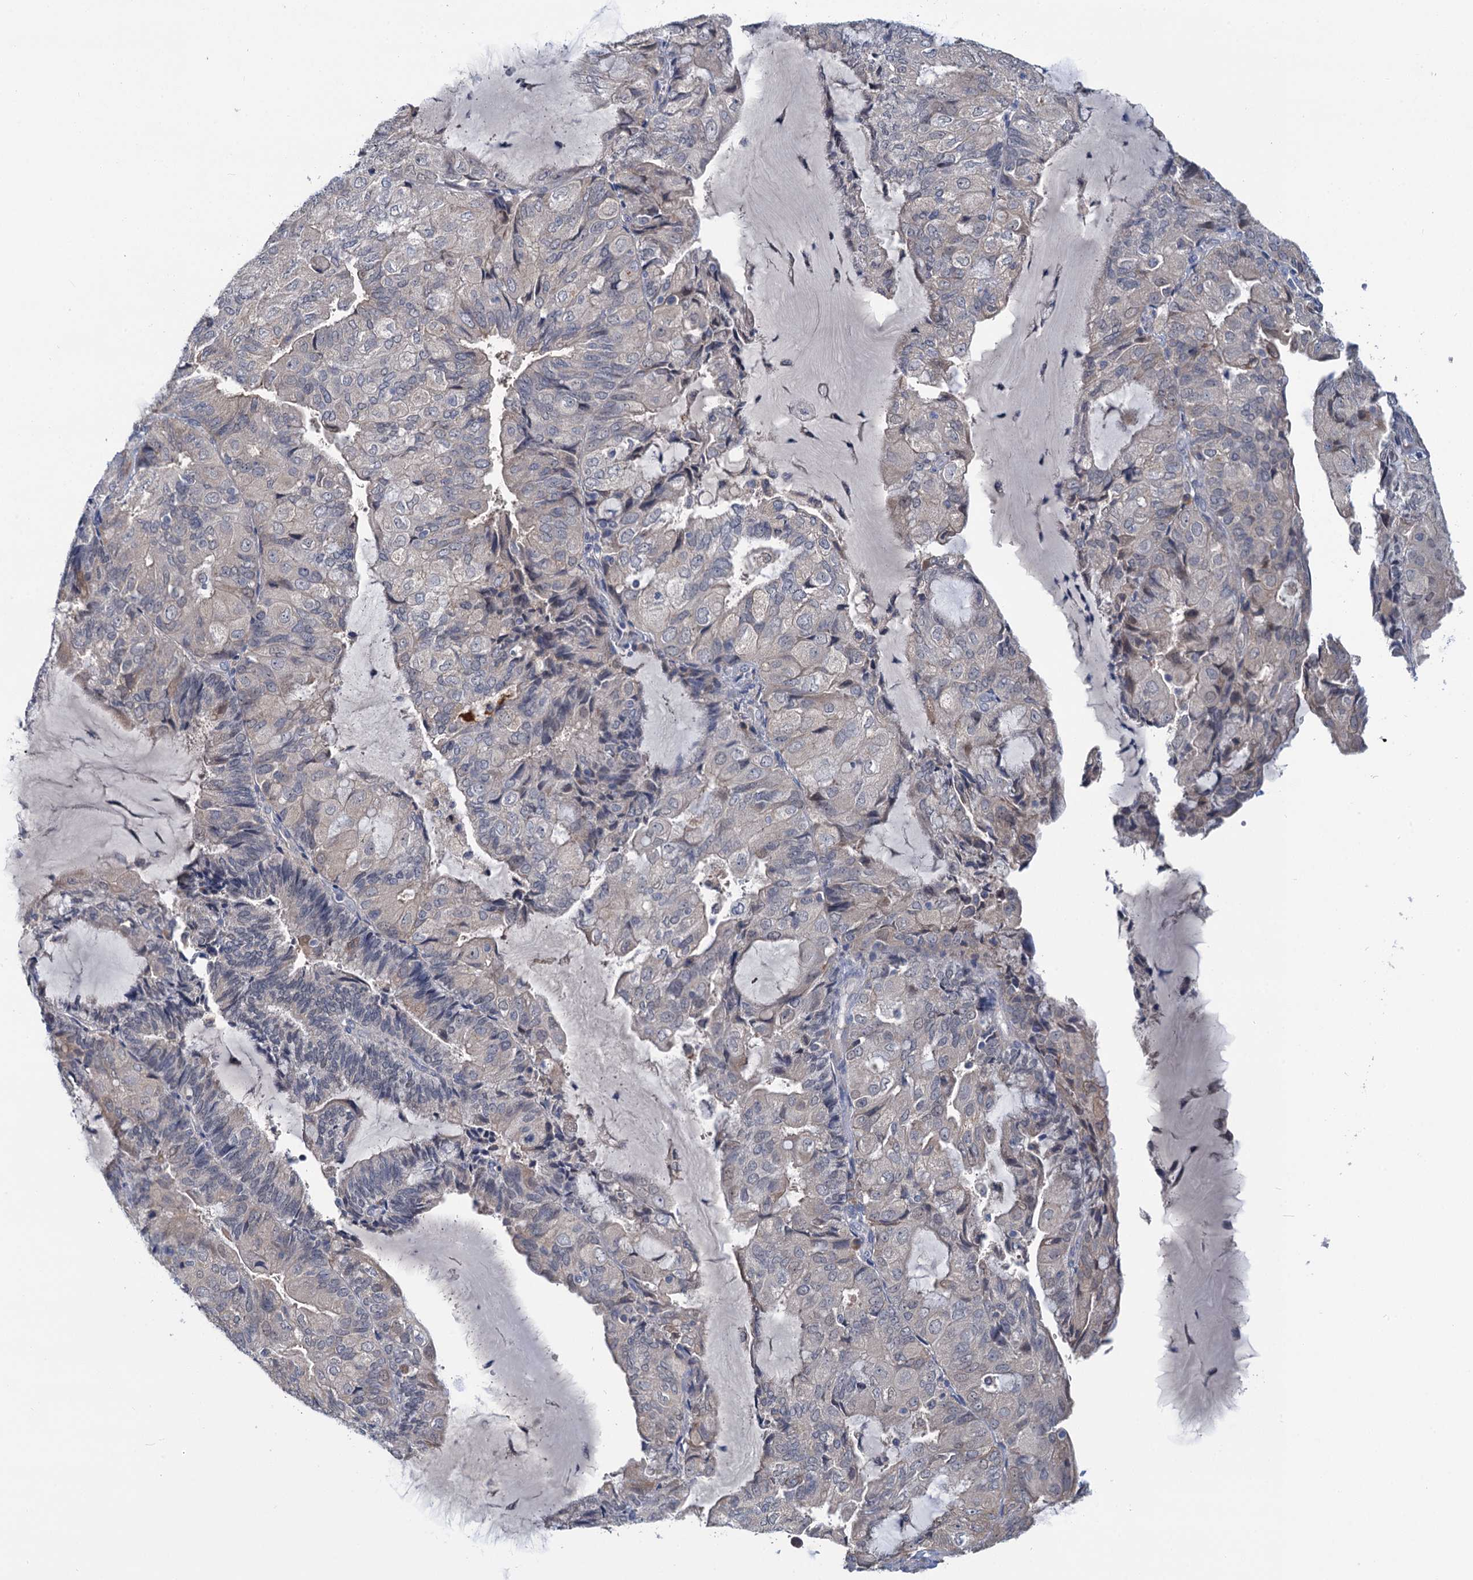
{"staining": {"intensity": "negative", "quantity": "none", "location": "none"}, "tissue": "endometrial cancer", "cell_type": "Tumor cells", "image_type": "cancer", "snomed": [{"axis": "morphology", "description": "Adenocarcinoma, NOS"}, {"axis": "topography", "description": "Endometrium"}], "caption": "This photomicrograph is of endometrial cancer (adenocarcinoma) stained with immunohistochemistry to label a protein in brown with the nuclei are counter-stained blue. There is no expression in tumor cells.", "gene": "ANKRD42", "patient": {"sex": "female", "age": 81}}